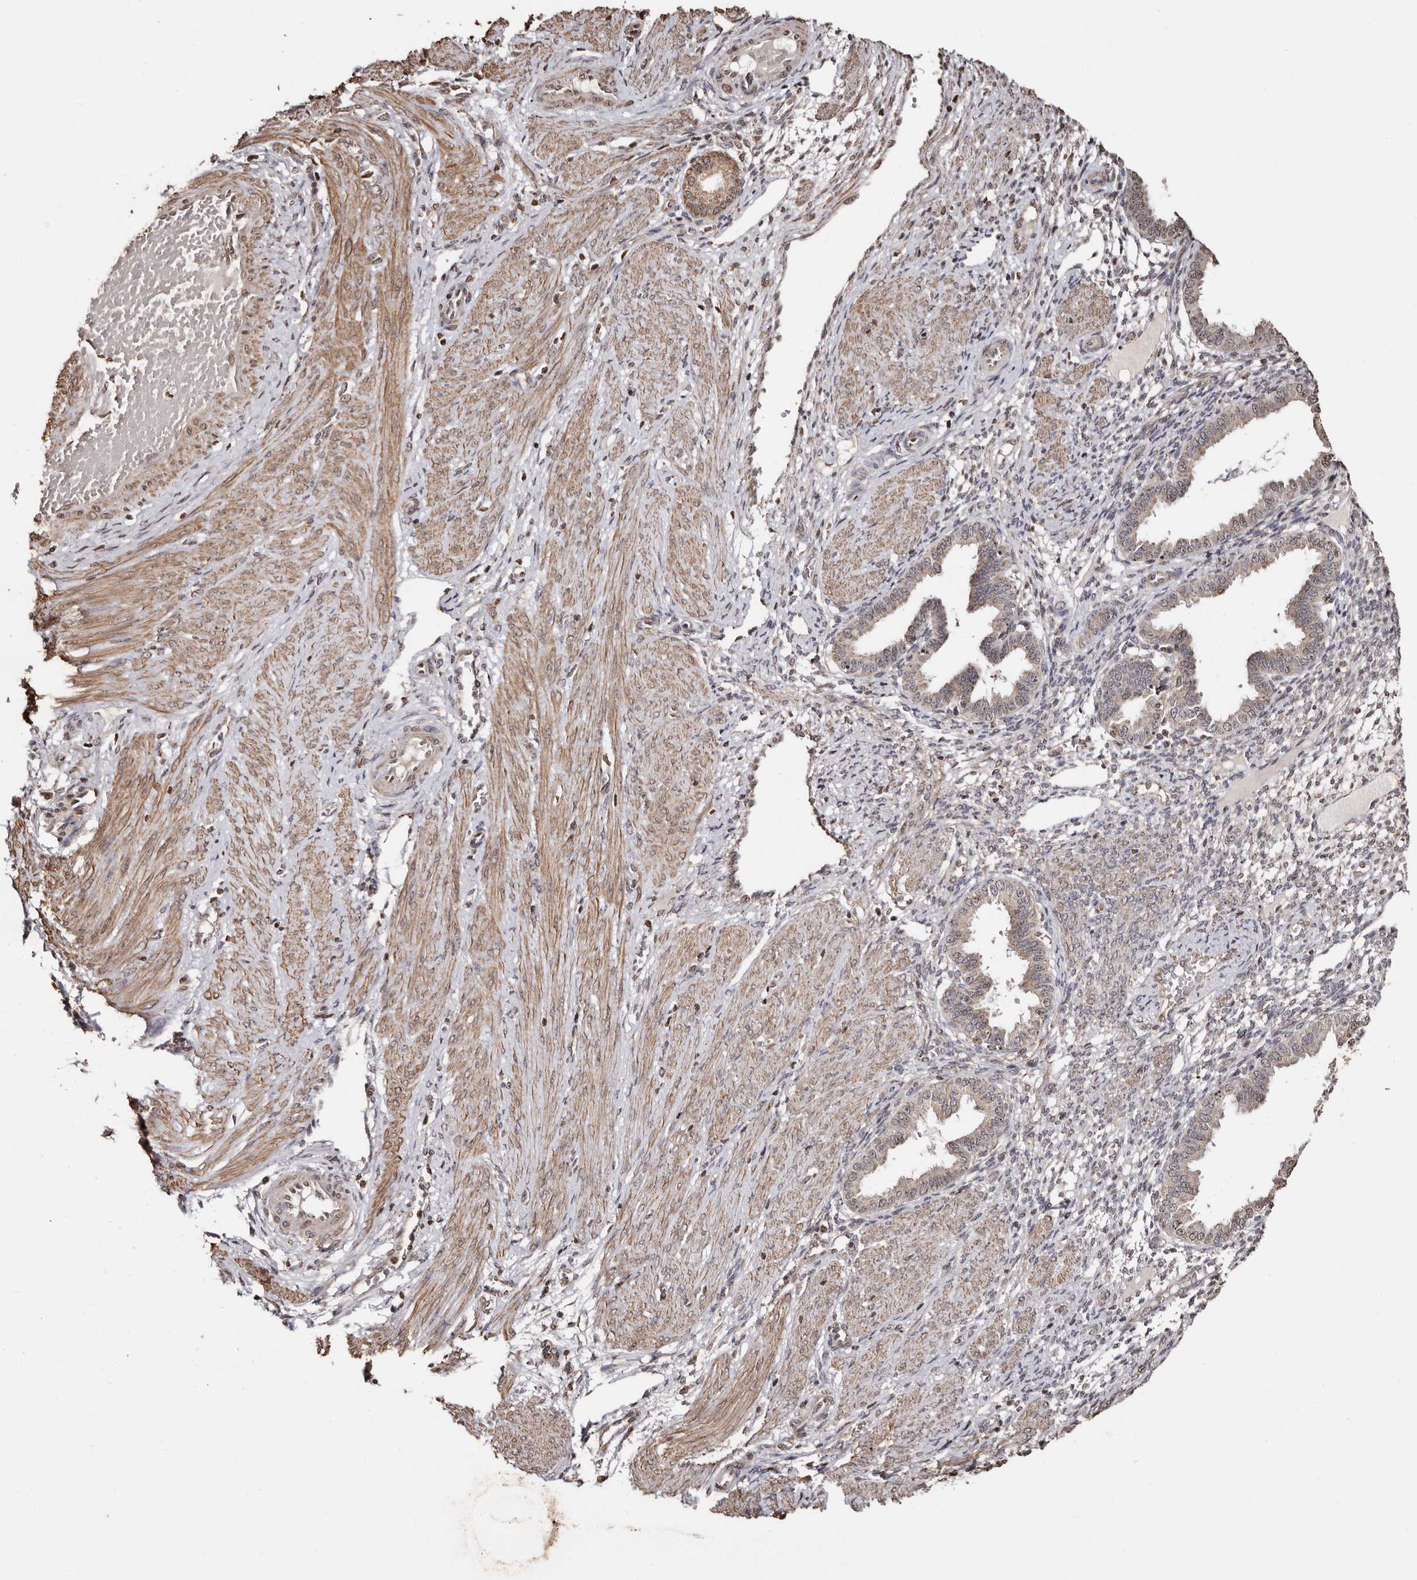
{"staining": {"intensity": "moderate", "quantity": "<25%", "location": "cytoplasmic/membranous,nuclear"}, "tissue": "endometrium", "cell_type": "Cells in endometrial stroma", "image_type": "normal", "snomed": [{"axis": "morphology", "description": "Normal tissue, NOS"}, {"axis": "topography", "description": "Endometrium"}], "caption": "DAB (3,3'-diaminobenzidine) immunohistochemical staining of benign human endometrium displays moderate cytoplasmic/membranous,nuclear protein staining in about <25% of cells in endometrial stroma. (DAB (3,3'-diaminobenzidine) IHC with brightfield microscopy, high magnification).", "gene": "CCDC190", "patient": {"sex": "female", "age": 33}}